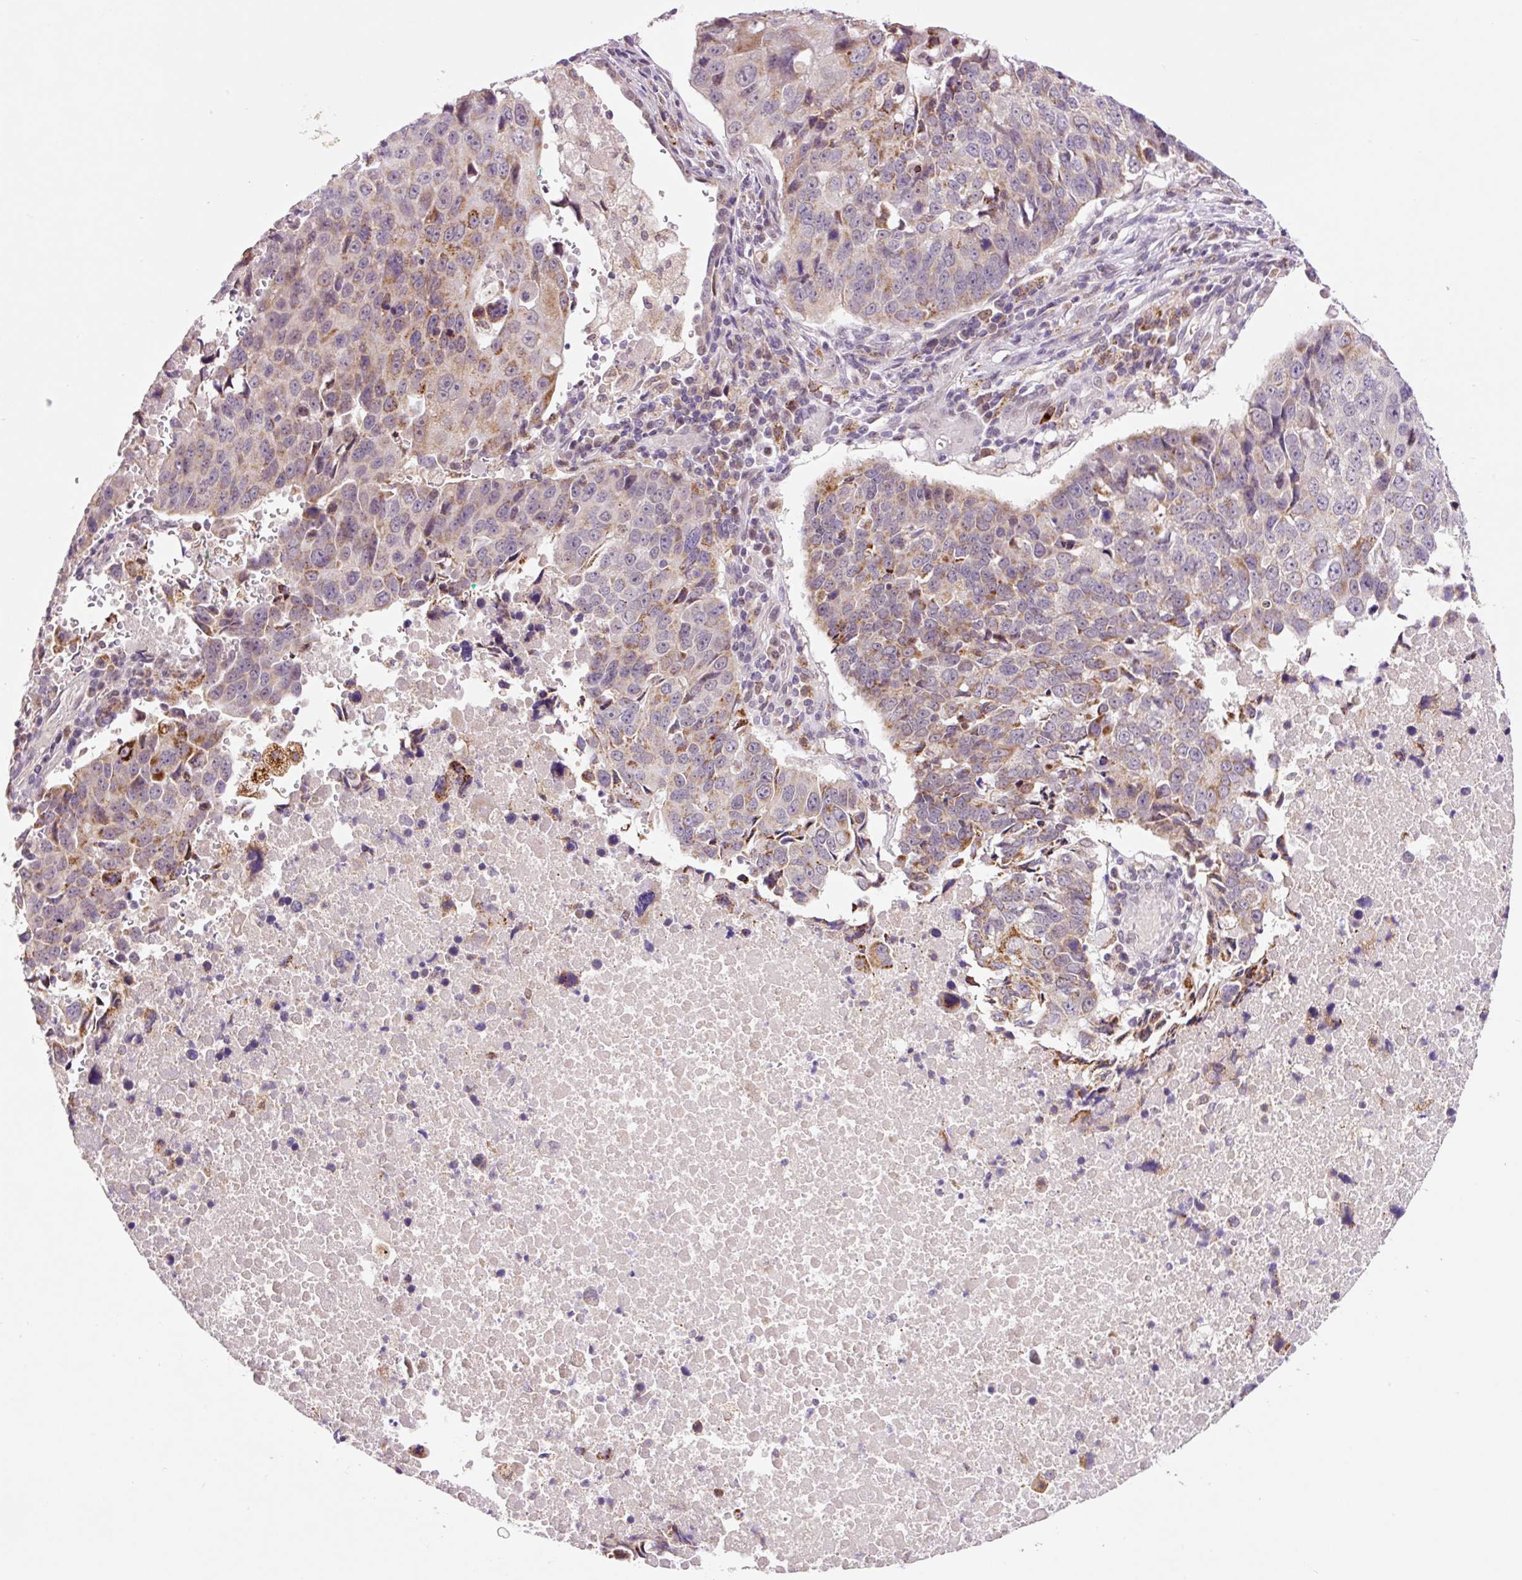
{"staining": {"intensity": "moderate", "quantity": "25%-75%", "location": "cytoplasmic/membranous"}, "tissue": "lung cancer", "cell_type": "Tumor cells", "image_type": "cancer", "snomed": [{"axis": "morphology", "description": "Squamous cell carcinoma, NOS"}, {"axis": "topography", "description": "Lung"}], "caption": "Immunohistochemistry (DAB) staining of squamous cell carcinoma (lung) displays moderate cytoplasmic/membranous protein positivity in about 25%-75% of tumor cells. (Stains: DAB in brown, nuclei in blue, Microscopy: brightfield microscopy at high magnification).", "gene": "PCK2", "patient": {"sex": "female", "age": 66}}